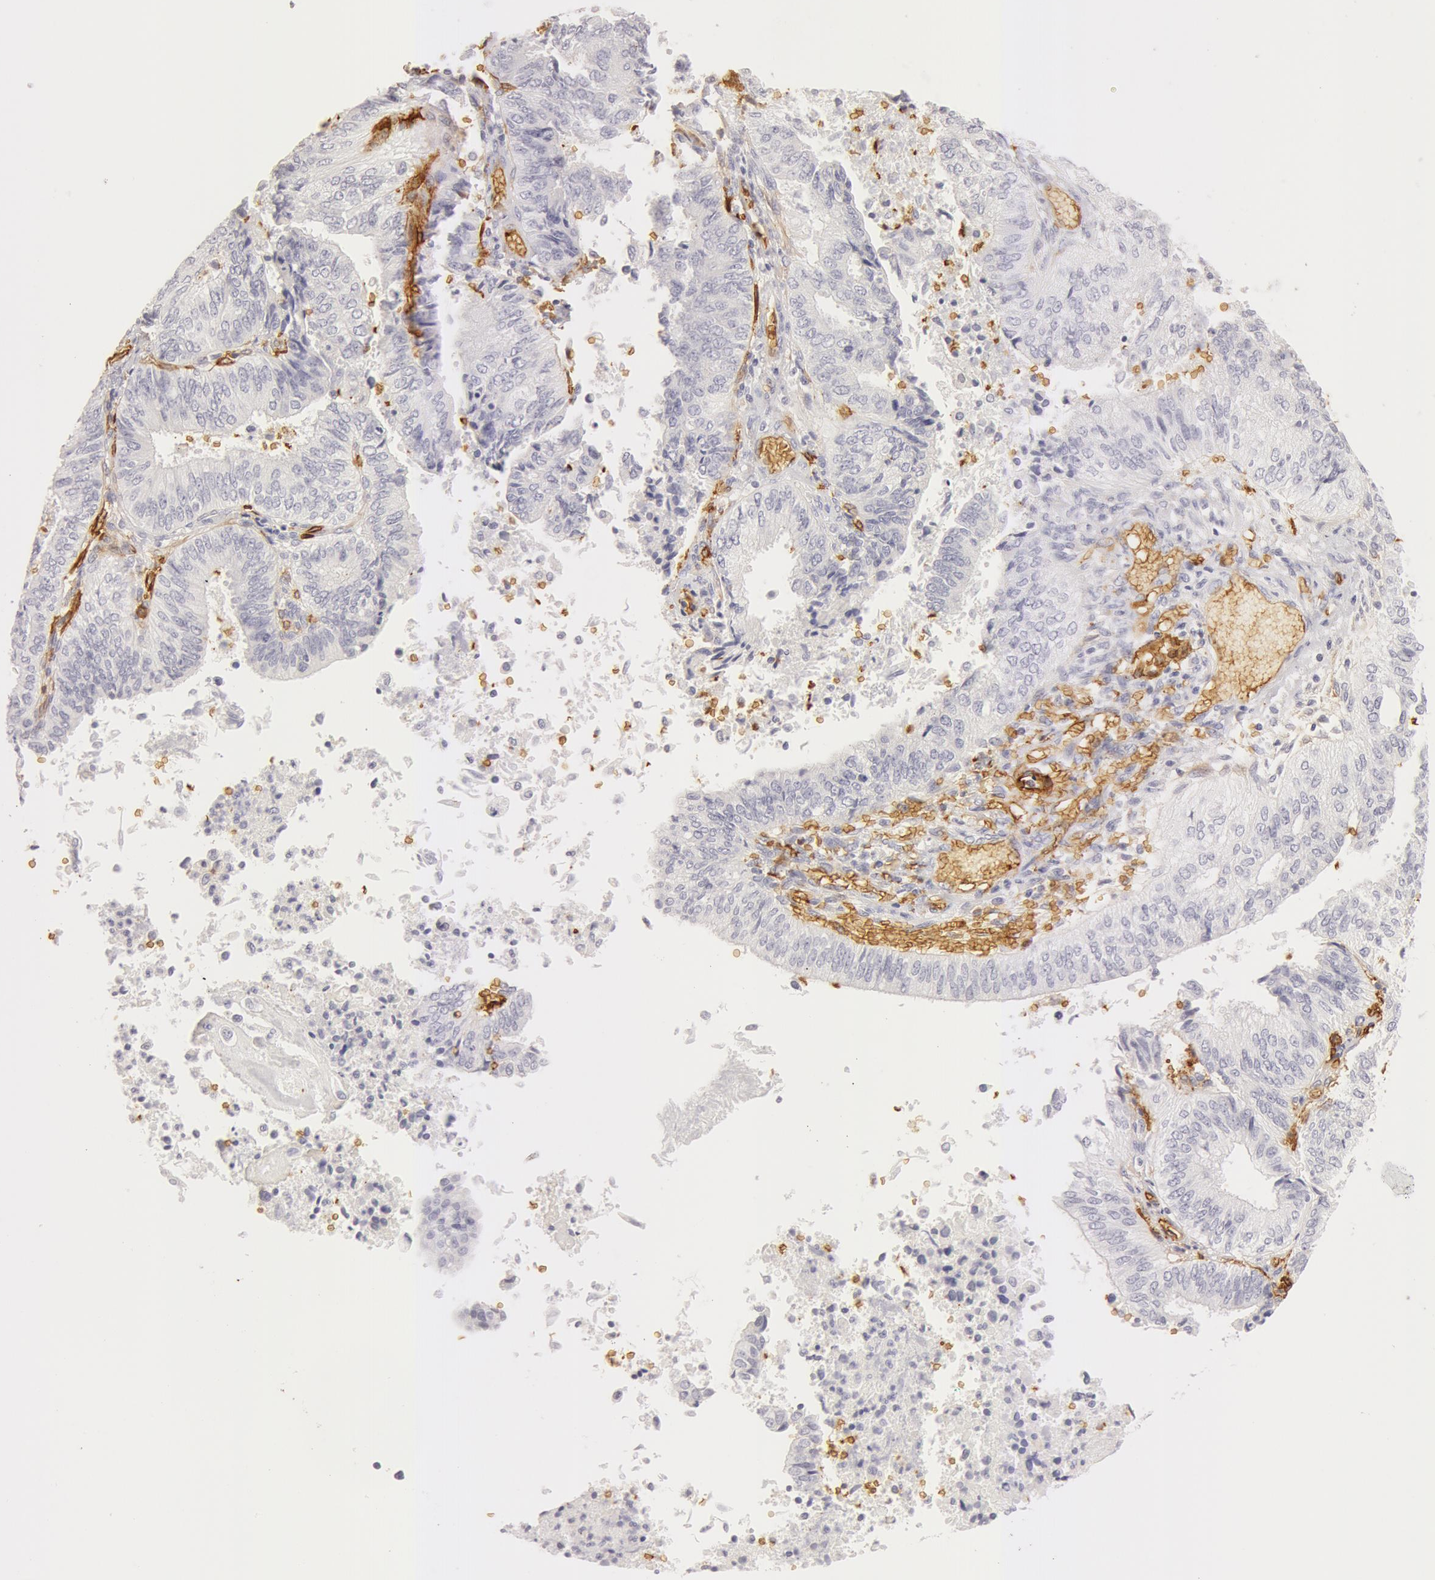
{"staining": {"intensity": "negative", "quantity": "none", "location": "none"}, "tissue": "endometrial cancer", "cell_type": "Tumor cells", "image_type": "cancer", "snomed": [{"axis": "morphology", "description": "Adenocarcinoma, NOS"}, {"axis": "topography", "description": "Endometrium"}], "caption": "IHC histopathology image of neoplastic tissue: human adenocarcinoma (endometrial) stained with DAB (3,3'-diaminobenzidine) displays no significant protein positivity in tumor cells. (Immunohistochemistry (ihc), brightfield microscopy, high magnification).", "gene": "AQP1", "patient": {"sex": "female", "age": 55}}